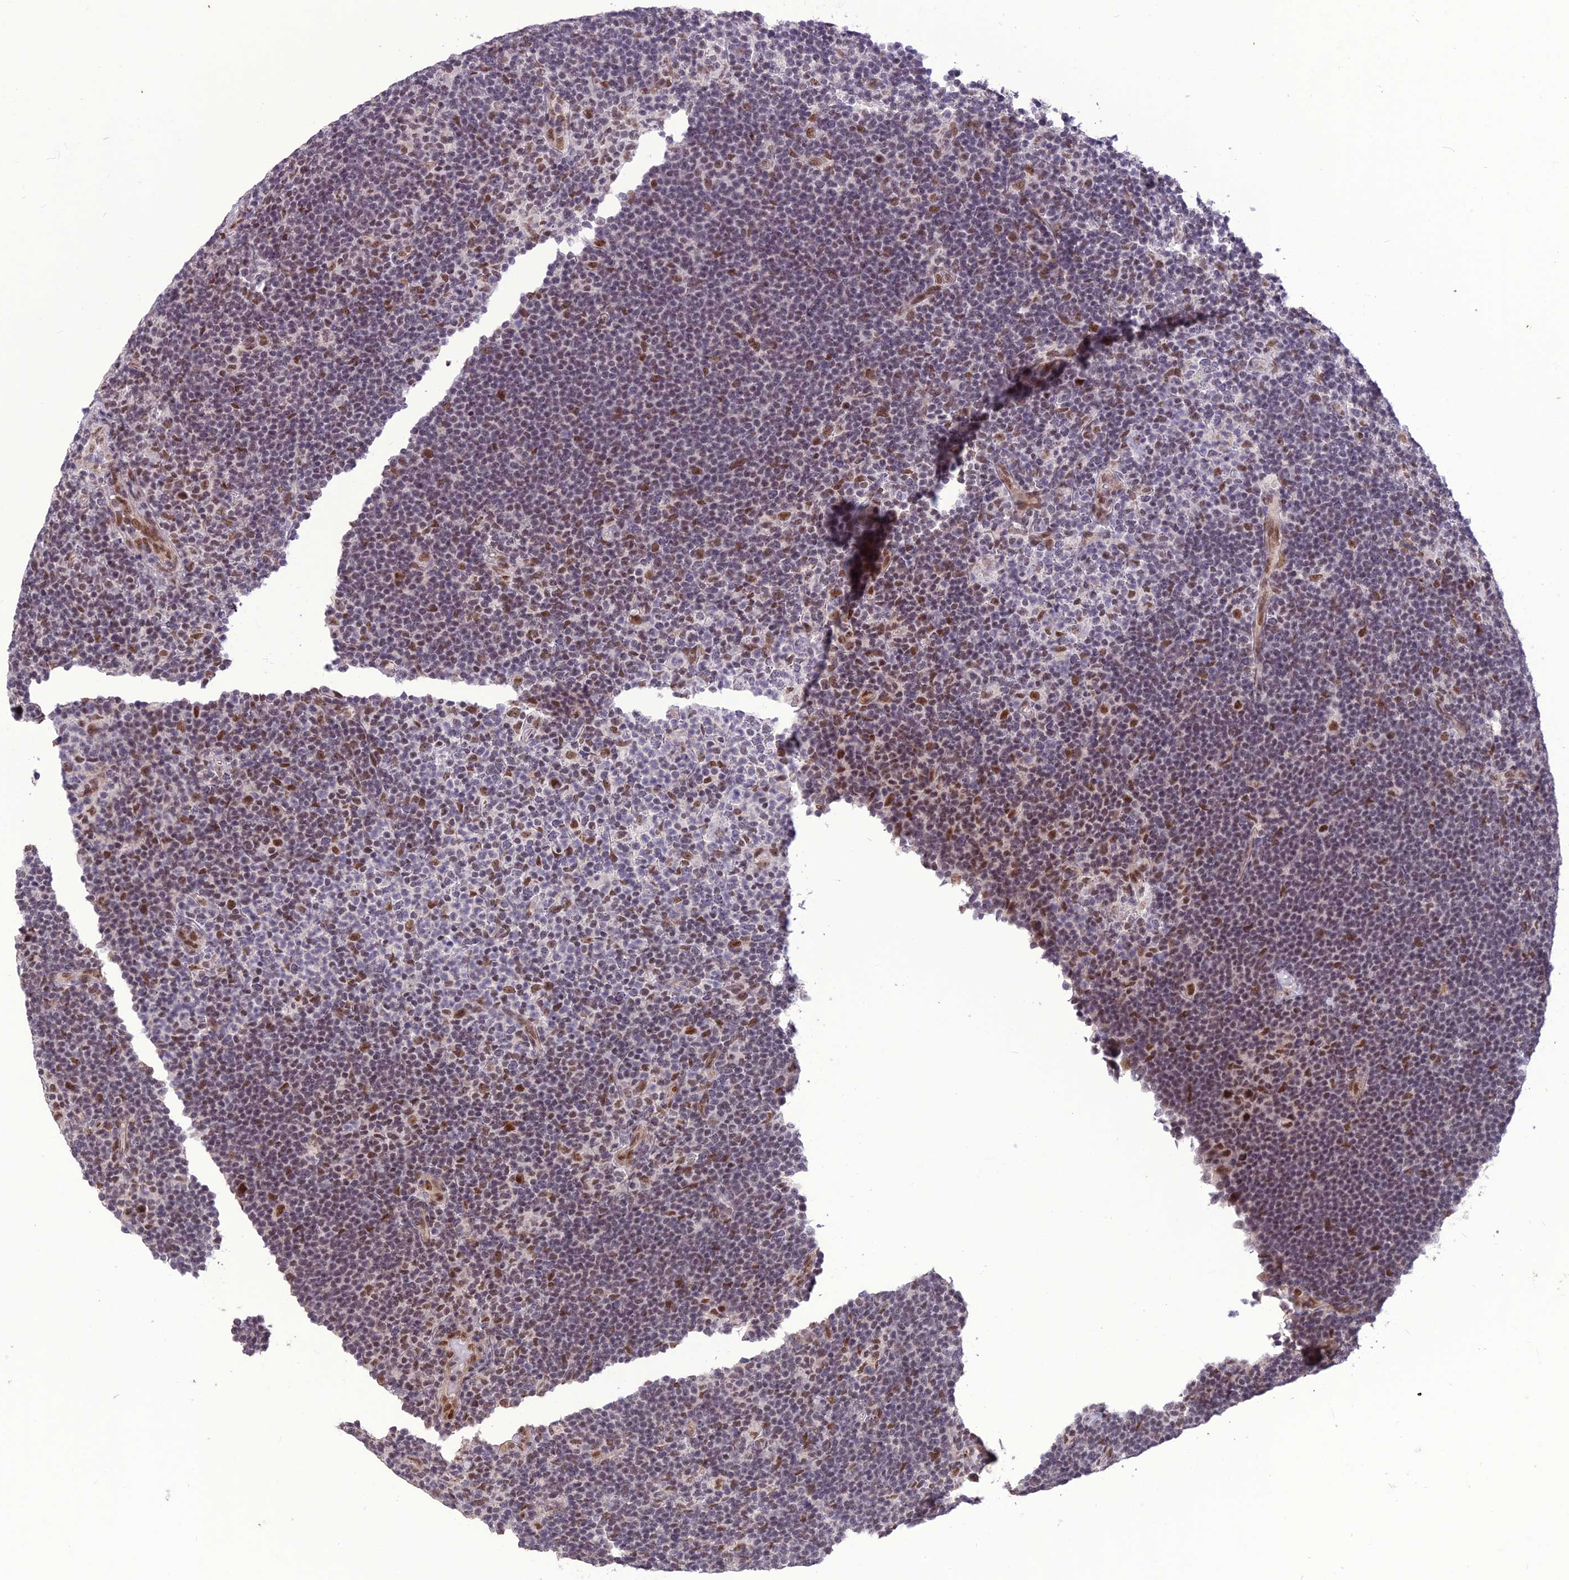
{"staining": {"intensity": "moderate", "quantity": ">75%", "location": "nuclear"}, "tissue": "lymphoma", "cell_type": "Tumor cells", "image_type": "cancer", "snomed": [{"axis": "morphology", "description": "Hodgkin's disease, NOS"}, {"axis": "topography", "description": "Lymph node"}], "caption": "Tumor cells display moderate nuclear expression in approximately >75% of cells in Hodgkin's disease. (DAB (3,3'-diaminobenzidine) IHC with brightfield microscopy, high magnification).", "gene": "DIS3", "patient": {"sex": "female", "age": 57}}